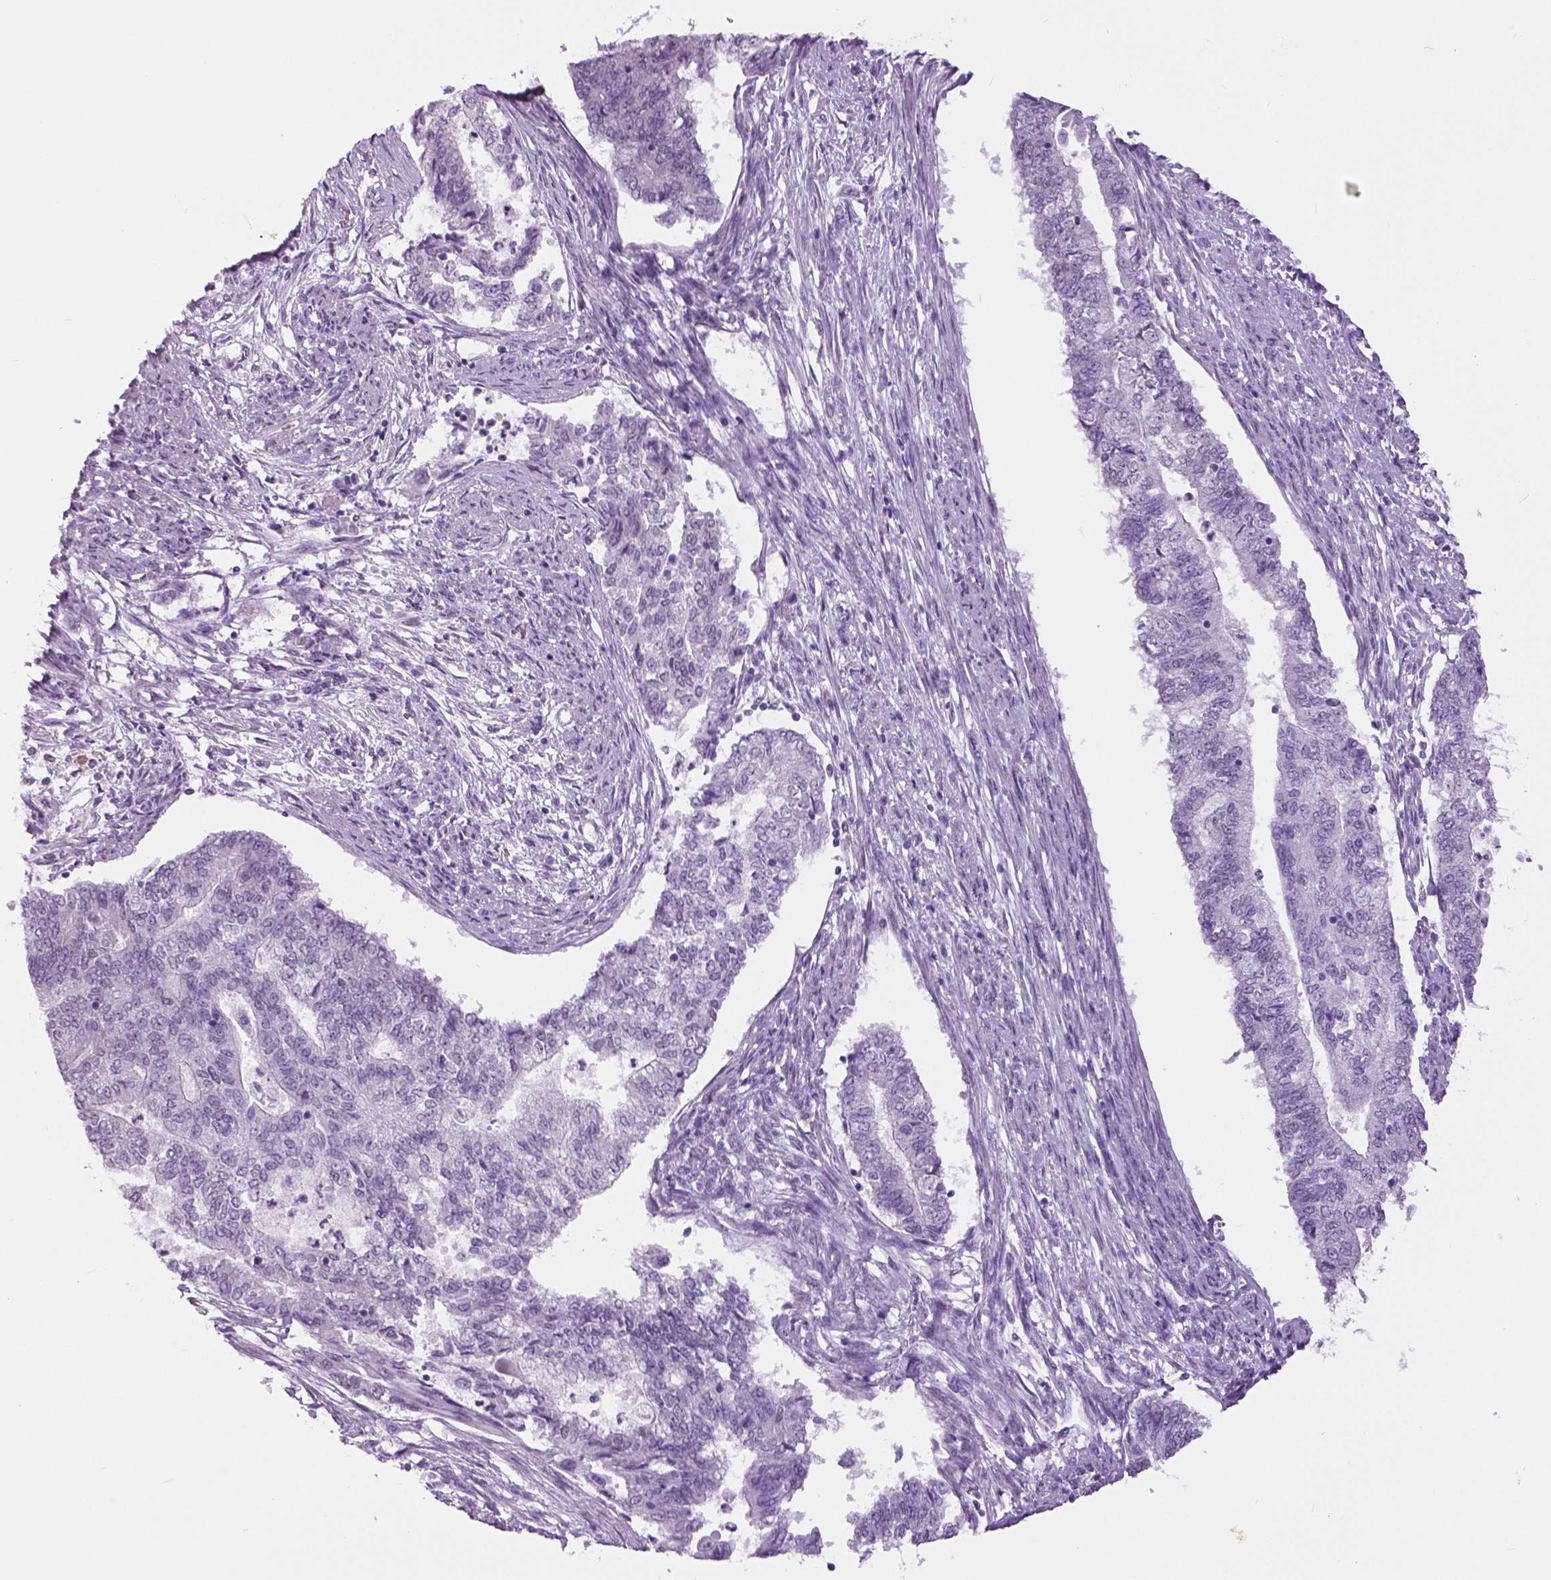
{"staining": {"intensity": "negative", "quantity": "none", "location": "none"}, "tissue": "endometrial cancer", "cell_type": "Tumor cells", "image_type": "cancer", "snomed": [{"axis": "morphology", "description": "Adenocarcinoma, NOS"}, {"axis": "topography", "description": "Endometrium"}], "caption": "An image of endometrial adenocarcinoma stained for a protein displays no brown staining in tumor cells. The staining was performed using DAB to visualize the protein expression in brown, while the nuclei were stained in blue with hematoxylin (Magnification: 20x).", "gene": "MYOM1", "patient": {"sex": "female", "age": 65}}